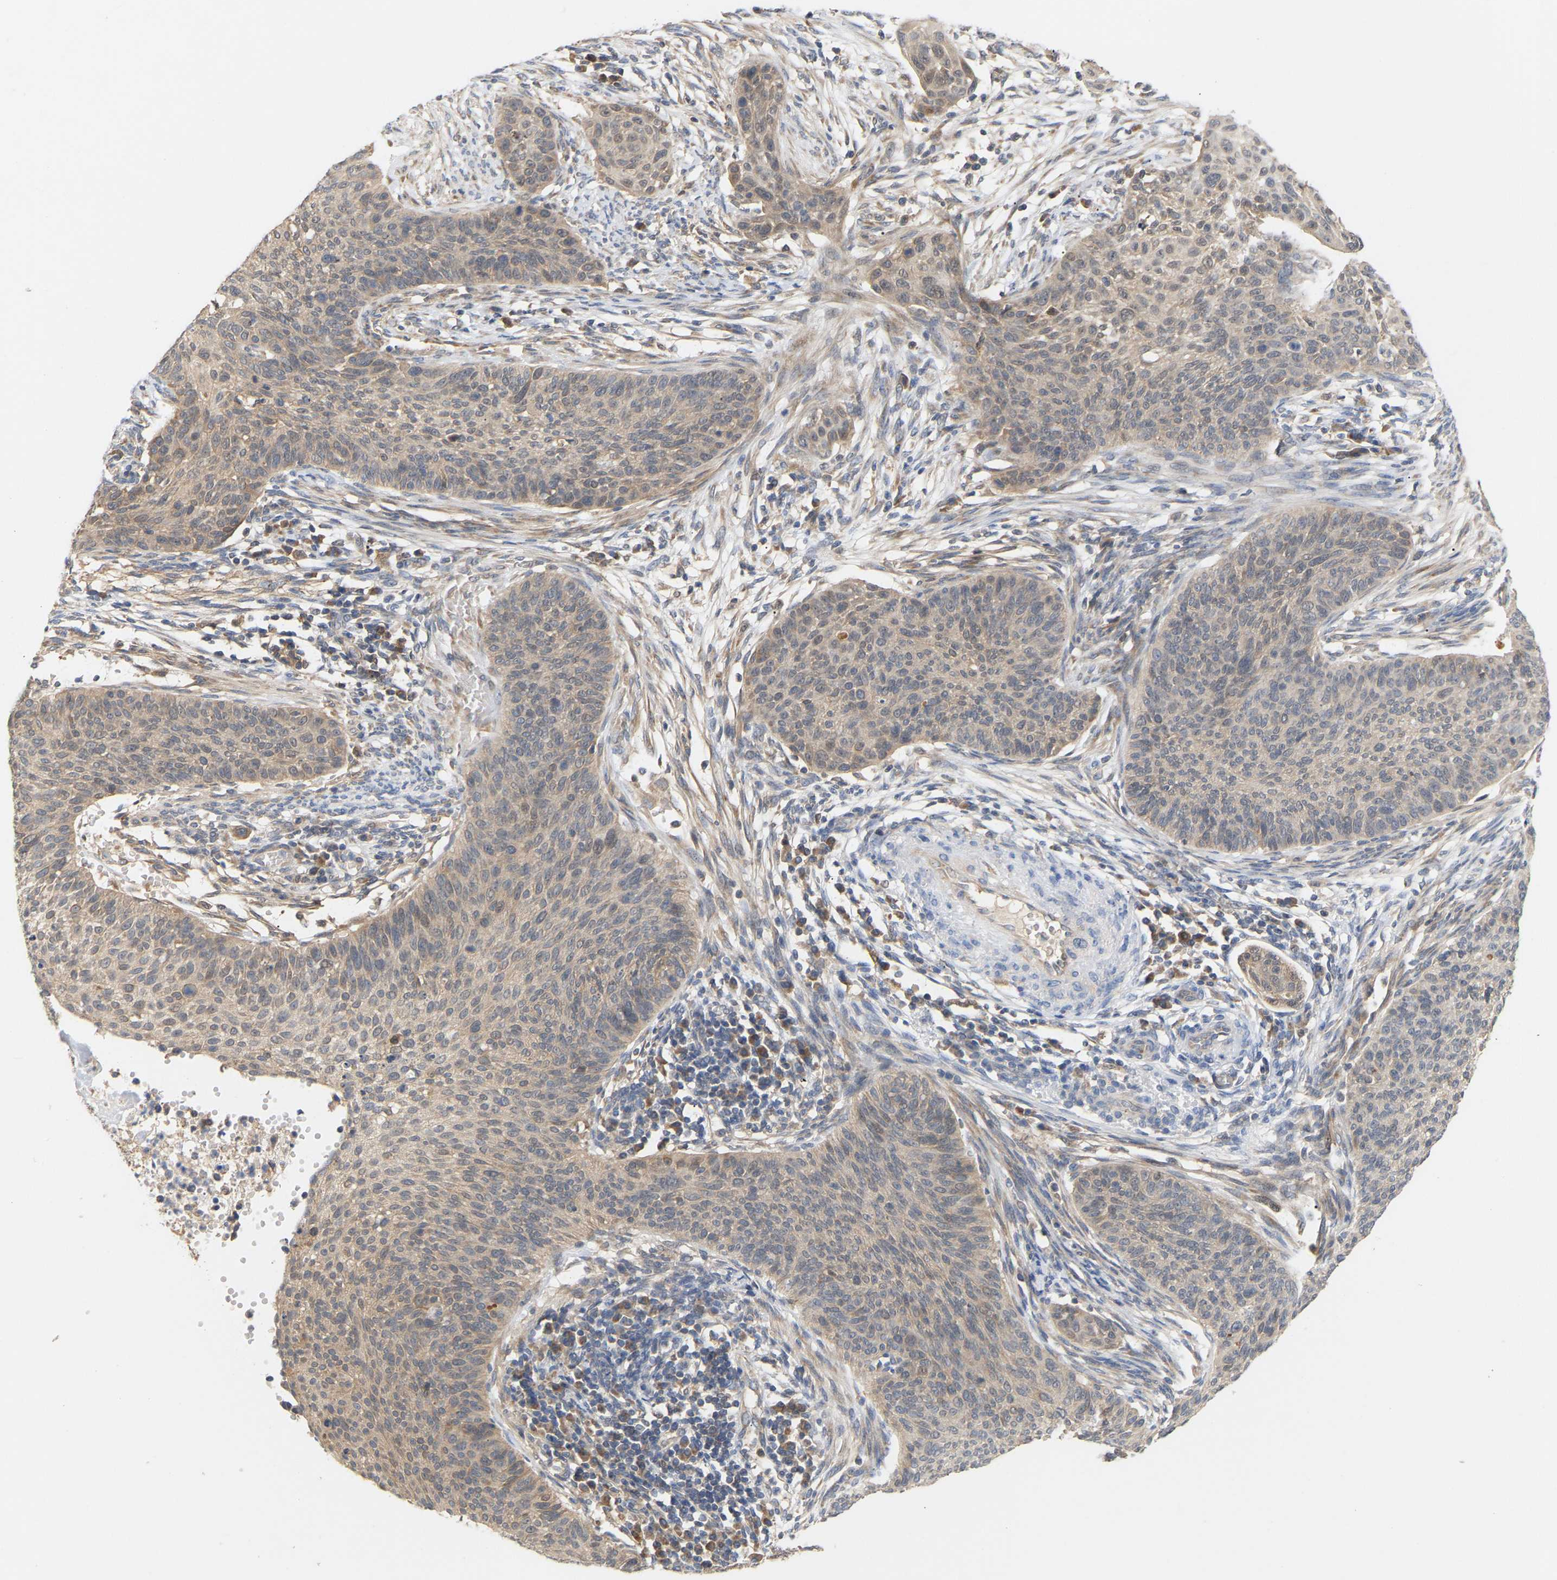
{"staining": {"intensity": "weak", "quantity": "<25%", "location": "cytoplasmic/membranous"}, "tissue": "cervical cancer", "cell_type": "Tumor cells", "image_type": "cancer", "snomed": [{"axis": "morphology", "description": "Squamous cell carcinoma, NOS"}, {"axis": "topography", "description": "Cervix"}], "caption": "High power microscopy micrograph of an IHC histopathology image of squamous cell carcinoma (cervical), revealing no significant positivity in tumor cells.", "gene": "TPMT", "patient": {"sex": "female", "age": 70}}